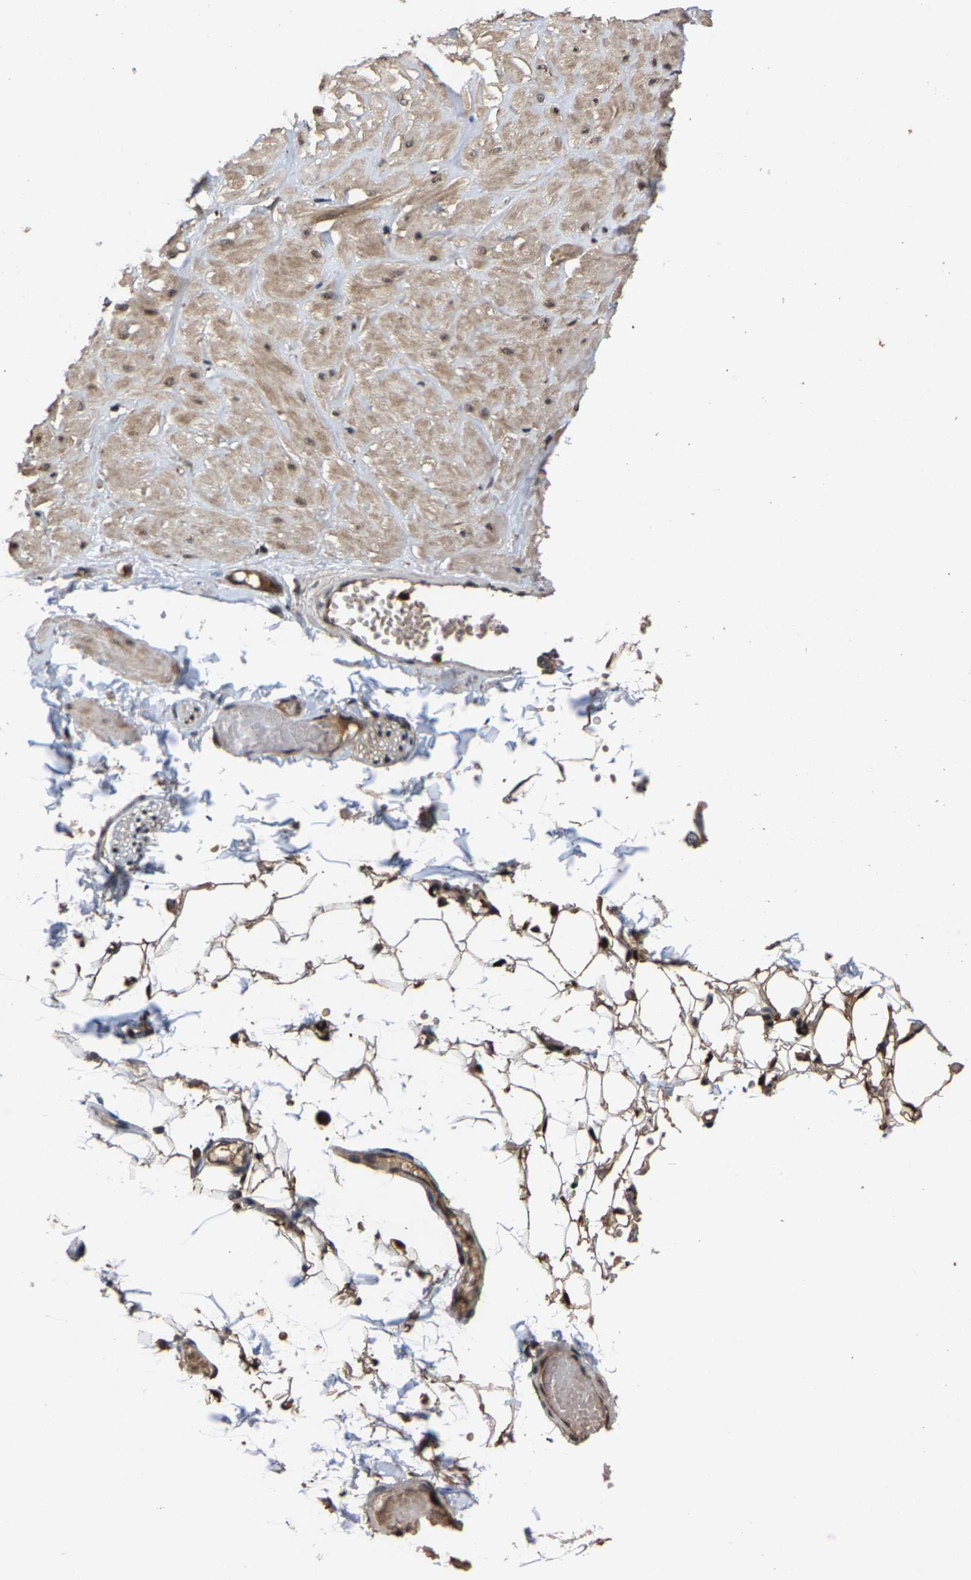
{"staining": {"intensity": "moderate", "quantity": ">75%", "location": "cytoplasmic/membranous,nuclear"}, "tissue": "adipose tissue", "cell_type": "Adipocytes", "image_type": "normal", "snomed": [{"axis": "morphology", "description": "Normal tissue, NOS"}, {"axis": "topography", "description": "Adipose tissue"}, {"axis": "topography", "description": "Vascular tissue"}, {"axis": "topography", "description": "Peripheral nerve tissue"}], "caption": "Immunohistochemistry (DAB) staining of benign adipose tissue shows moderate cytoplasmic/membranous,nuclear protein staining in about >75% of adipocytes.", "gene": "HAUS6", "patient": {"sex": "male", "age": 25}}